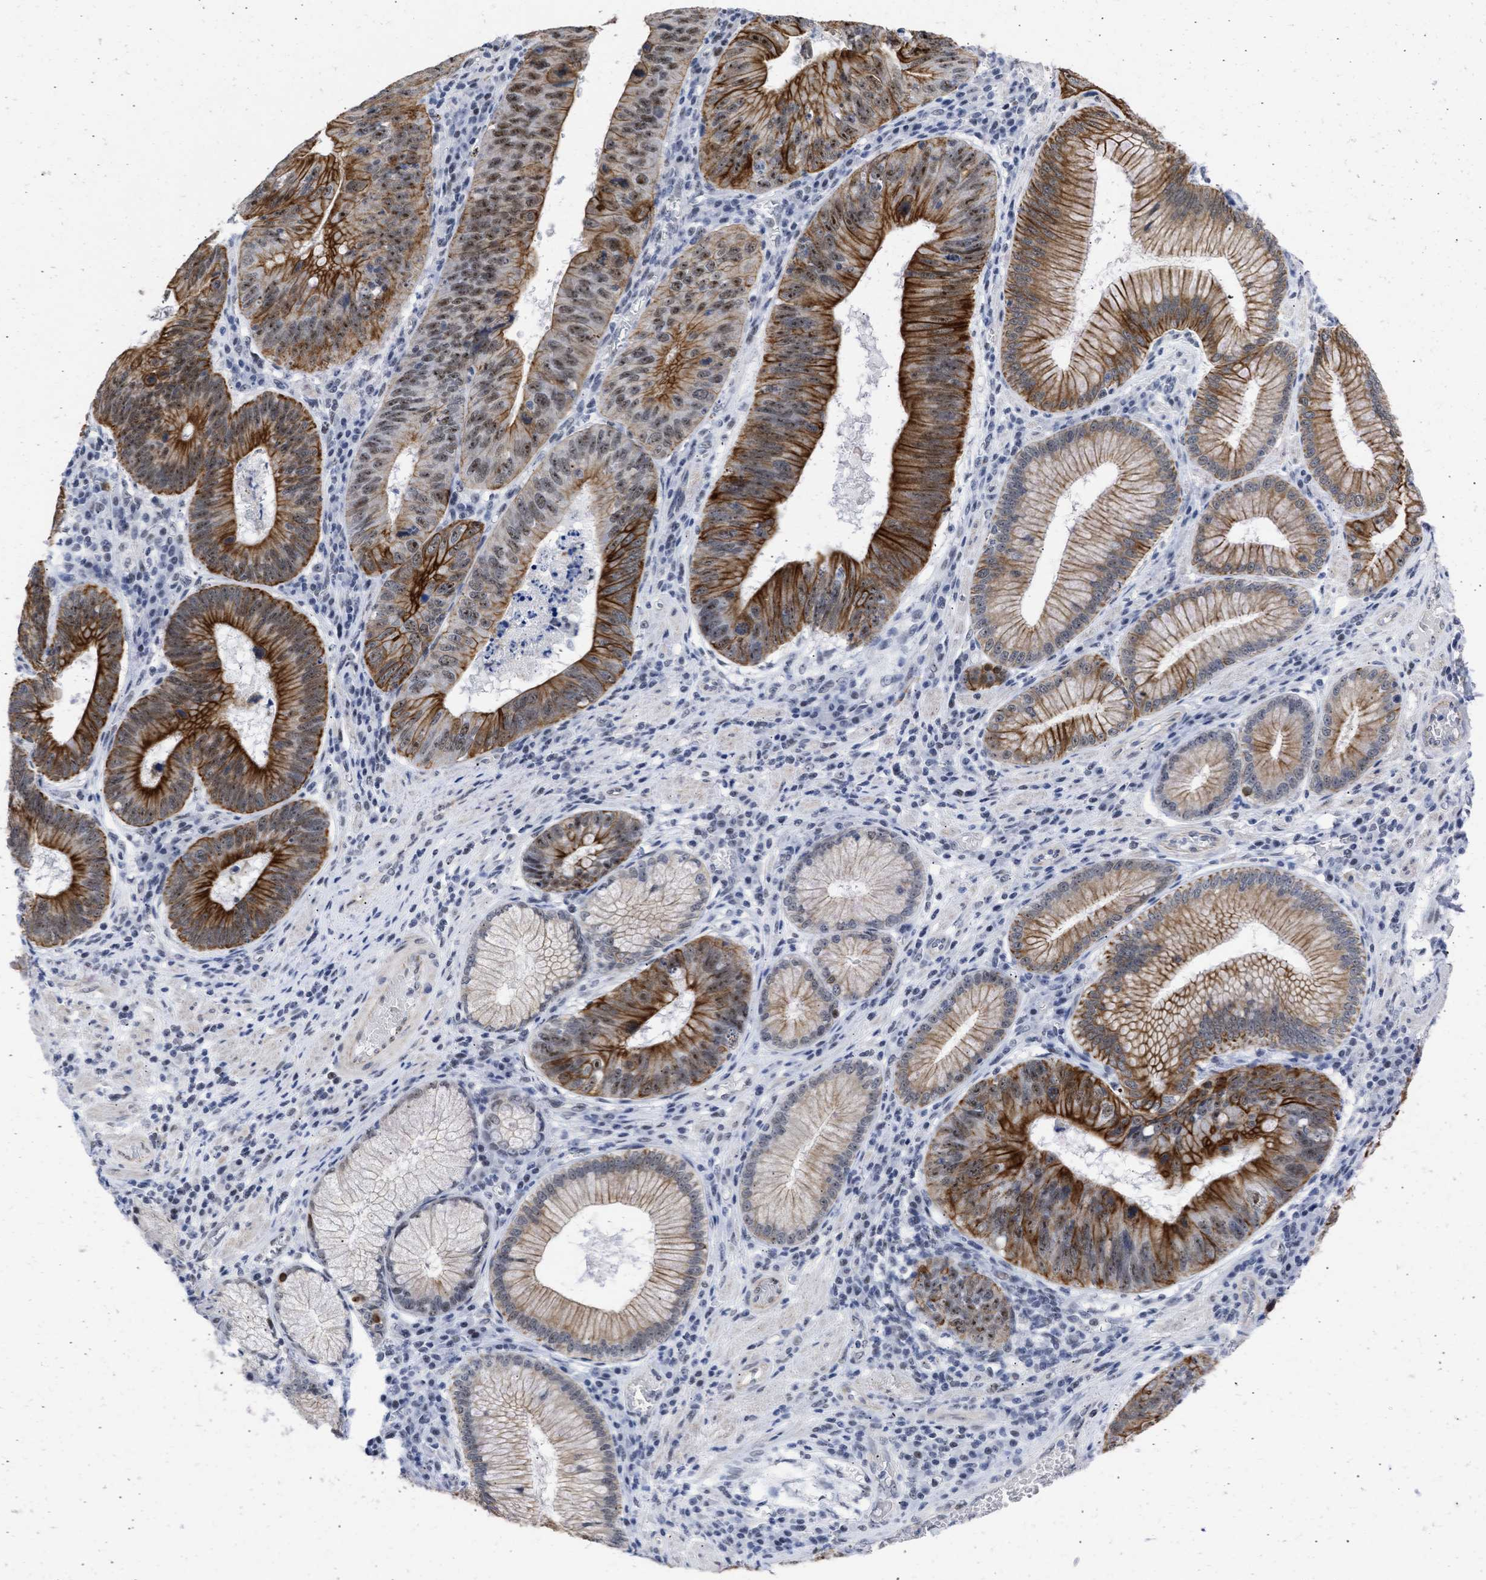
{"staining": {"intensity": "strong", "quantity": ">75%", "location": "cytoplasmic/membranous,nuclear"}, "tissue": "stomach cancer", "cell_type": "Tumor cells", "image_type": "cancer", "snomed": [{"axis": "morphology", "description": "Adenocarcinoma, NOS"}, {"axis": "topography", "description": "Stomach"}], "caption": "The immunohistochemical stain labels strong cytoplasmic/membranous and nuclear staining in tumor cells of stomach adenocarcinoma tissue. (Stains: DAB (3,3'-diaminobenzidine) in brown, nuclei in blue, Microscopy: brightfield microscopy at high magnification).", "gene": "DDX41", "patient": {"sex": "male", "age": 59}}